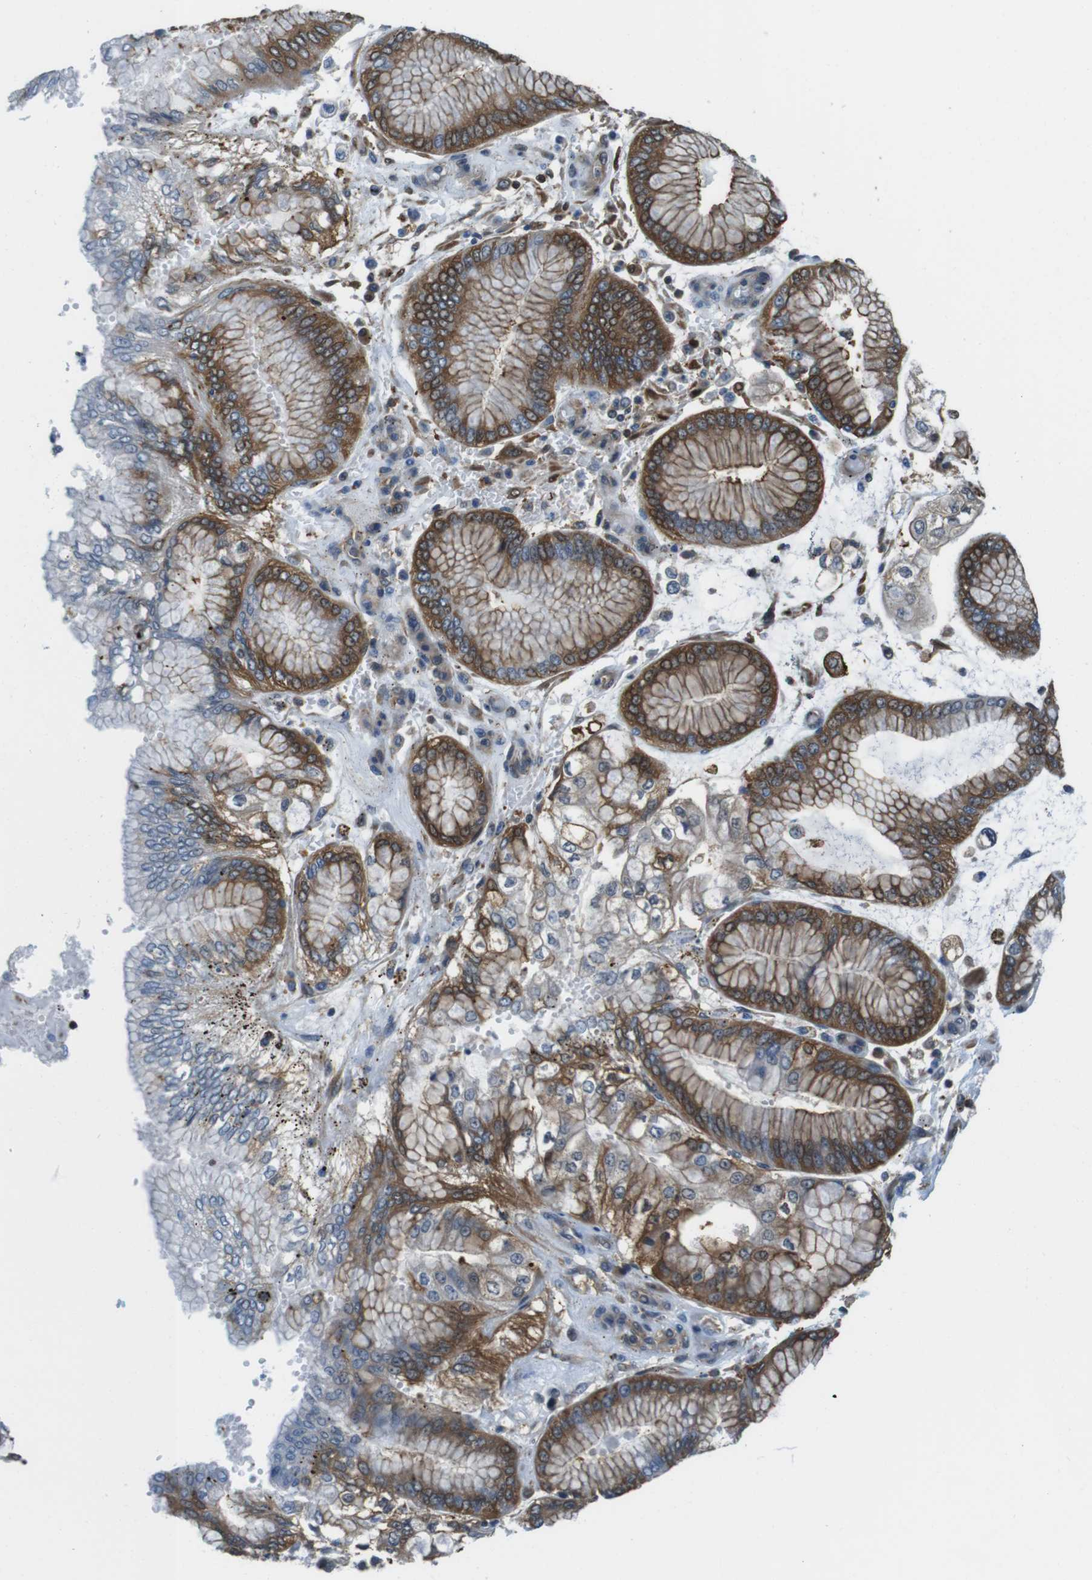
{"staining": {"intensity": "moderate", "quantity": "25%-75%", "location": "cytoplasmic/membranous"}, "tissue": "stomach cancer", "cell_type": "Tumor cells", "image_type": "cancer", "snomed": [{"axis": "morphology", "description": "Adenocarcinoma, NOS"}, {"axis": "topography", "description": "Stomach"}], "caption": "This histopathology image reveals immunohistochemistry (IHC) staining of stomach adenocarcinoma, with medium moderate cytoplasmic/membranous staining in about 25%-75% of tumor cells.", "gene": "TES", "patient": {"sex": "male", "age": 76}}